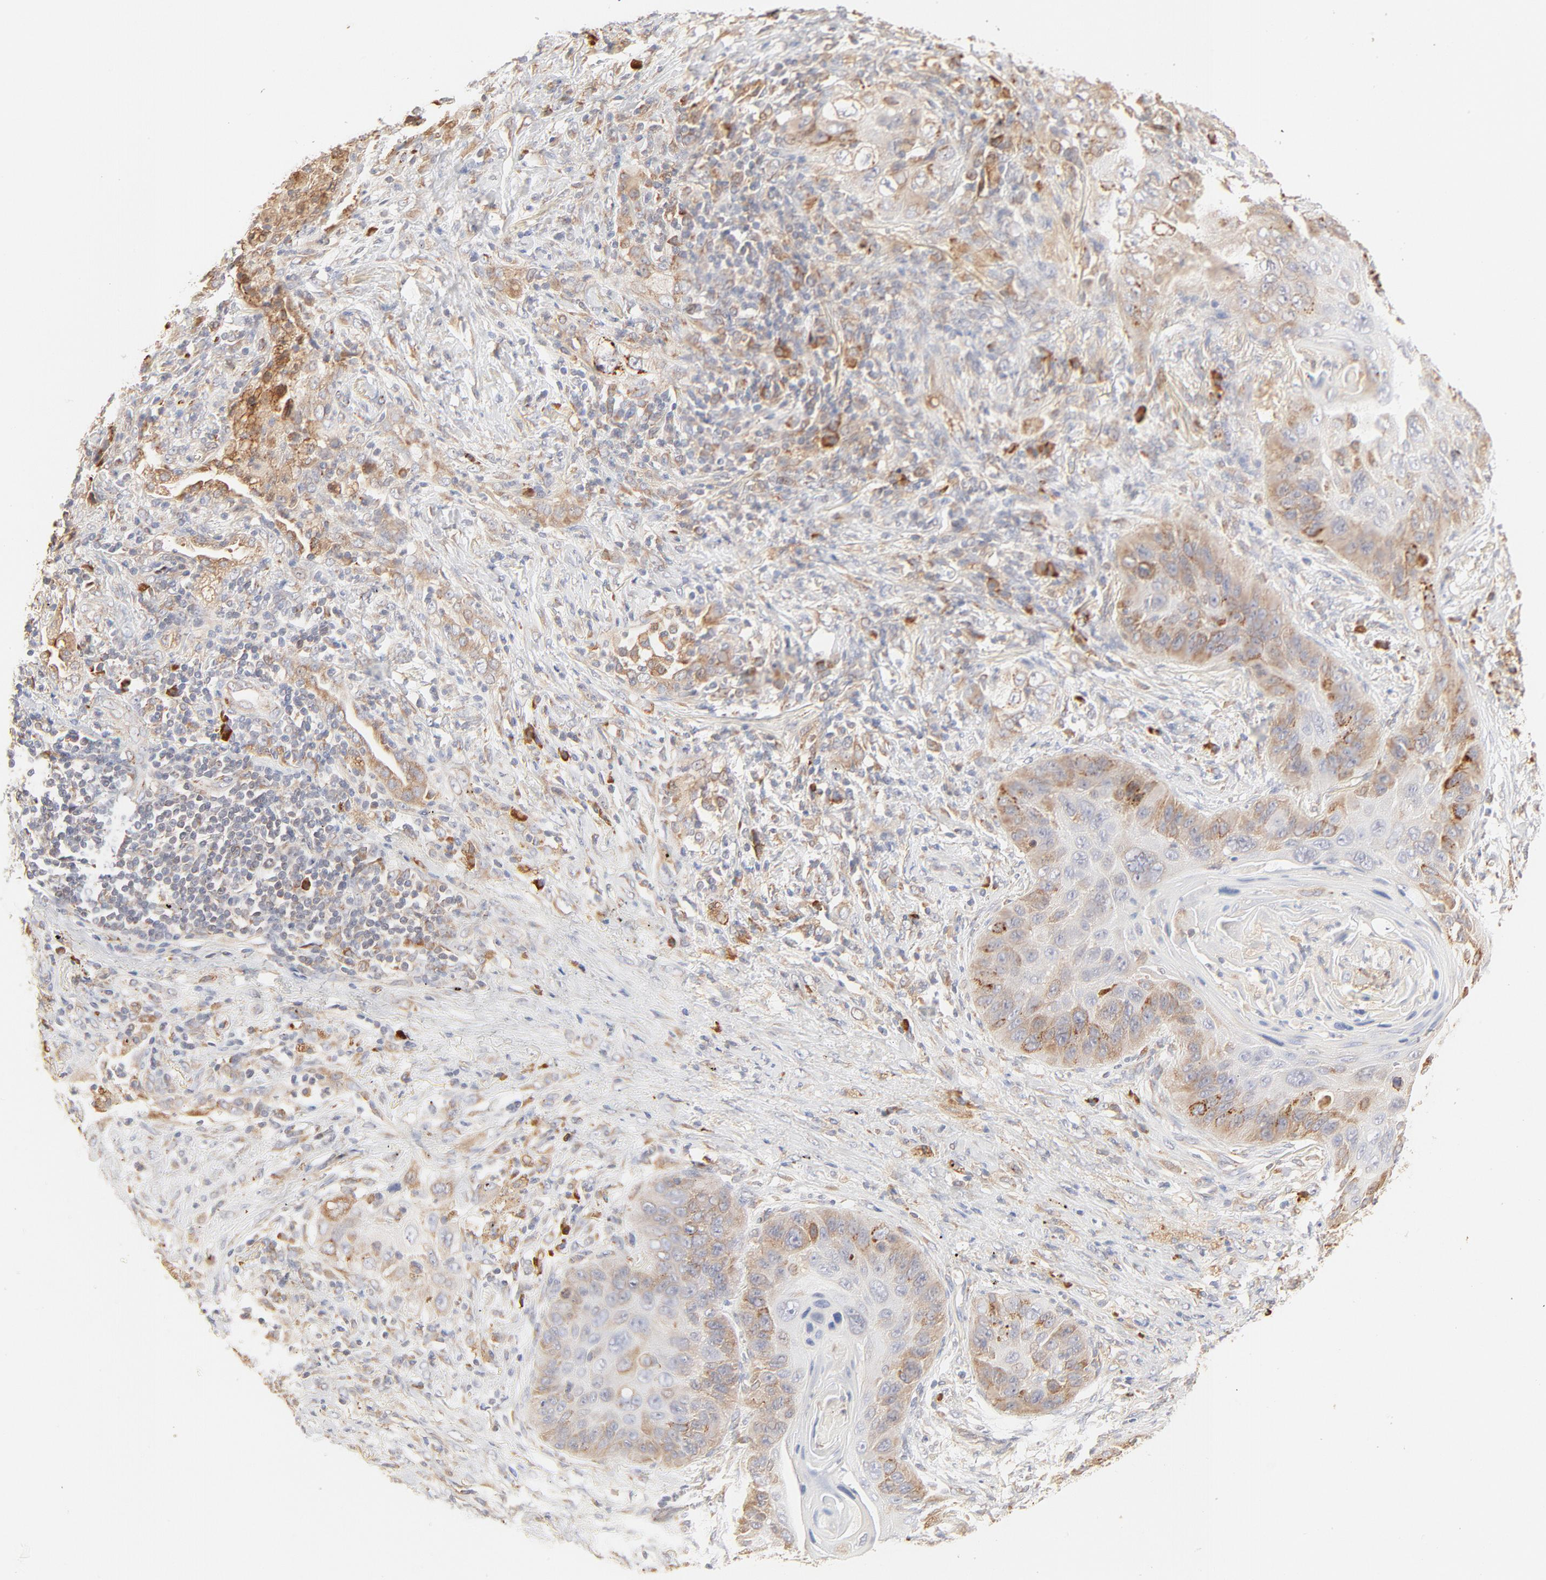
{"staining": {"intensity": "moderate", "quantity": "25%-75%", "location": "cytoplasmic/membranous"}, "tissue": "lung cancer", "cell_type": "Tumor cells", "image_type": "cancer", "snomed": [{"axis": "morphology", "description": "Squamous cell carcinoma, NOS"}, {"axis": "topography", "description": "Lung"}], "caption": "IHC image of neoplastic tissue: lung squamous cell carcinoma stained using IHC demonstrates medium levels of moderate protein expression localized specifically in the cytoplasmic/membranous of tumor cells, appearing as a cytoplasmic/membranous brown color.", "gene": "PARP12", "patient": {"sex": "female", "age": 67}}